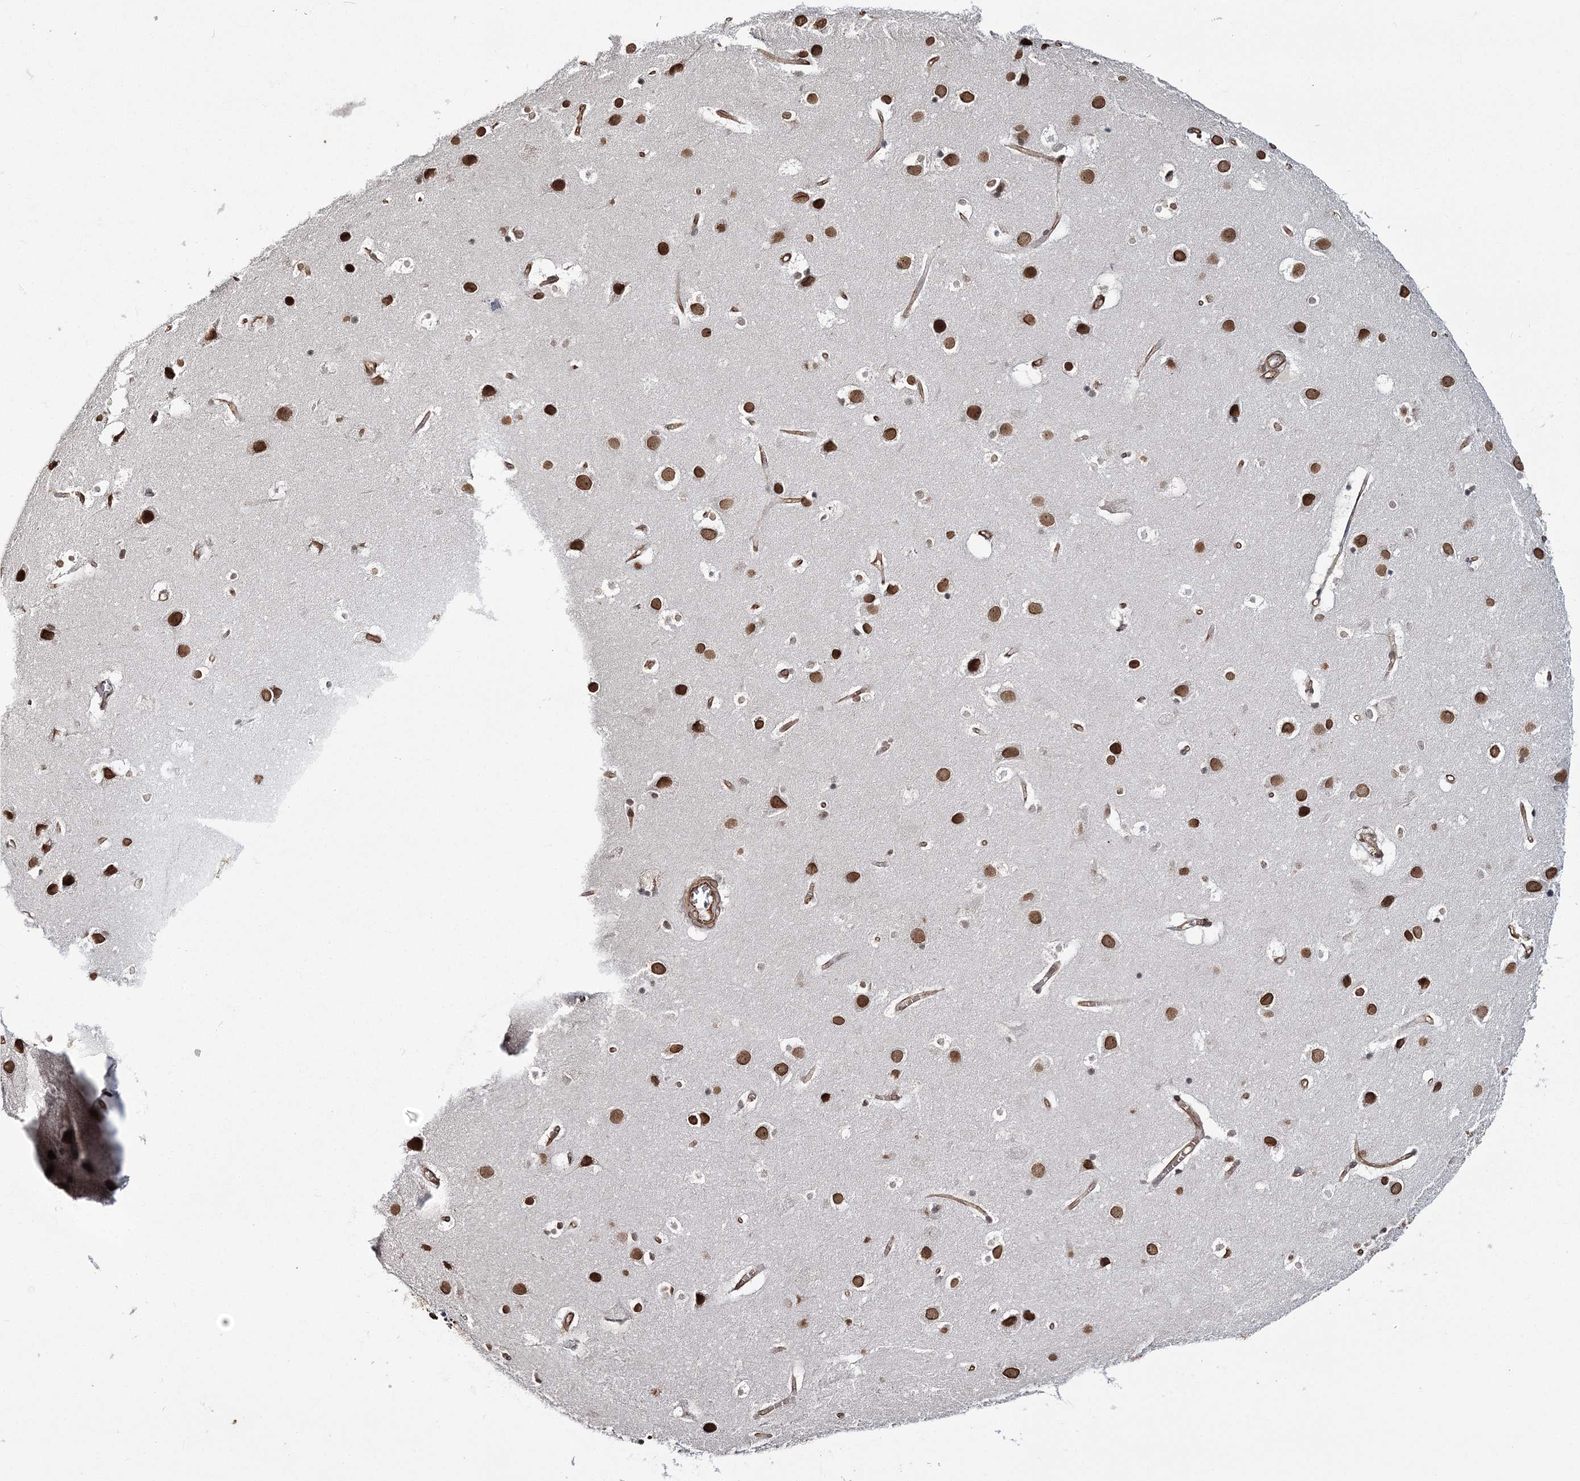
{"staining": {"intensity": "moderate", "quantity": ">75%", "location": "nuclear"}, "tissue": "cerebral cortex", "cell_type": "Endothelial cells", "image_type": "normal", "snomed": [{"axis": "morphology", "description": "Normal tissue, NOS"}, {"axis": "topography", "description": "Cerebral cortex"}], "caption": "A brown stain labels moderate nuclear staining of a protein in endothelial cells of benign cerebral cortex.", "gene": "ATP11B", "patient": {"sex": "male", "age": 54}}